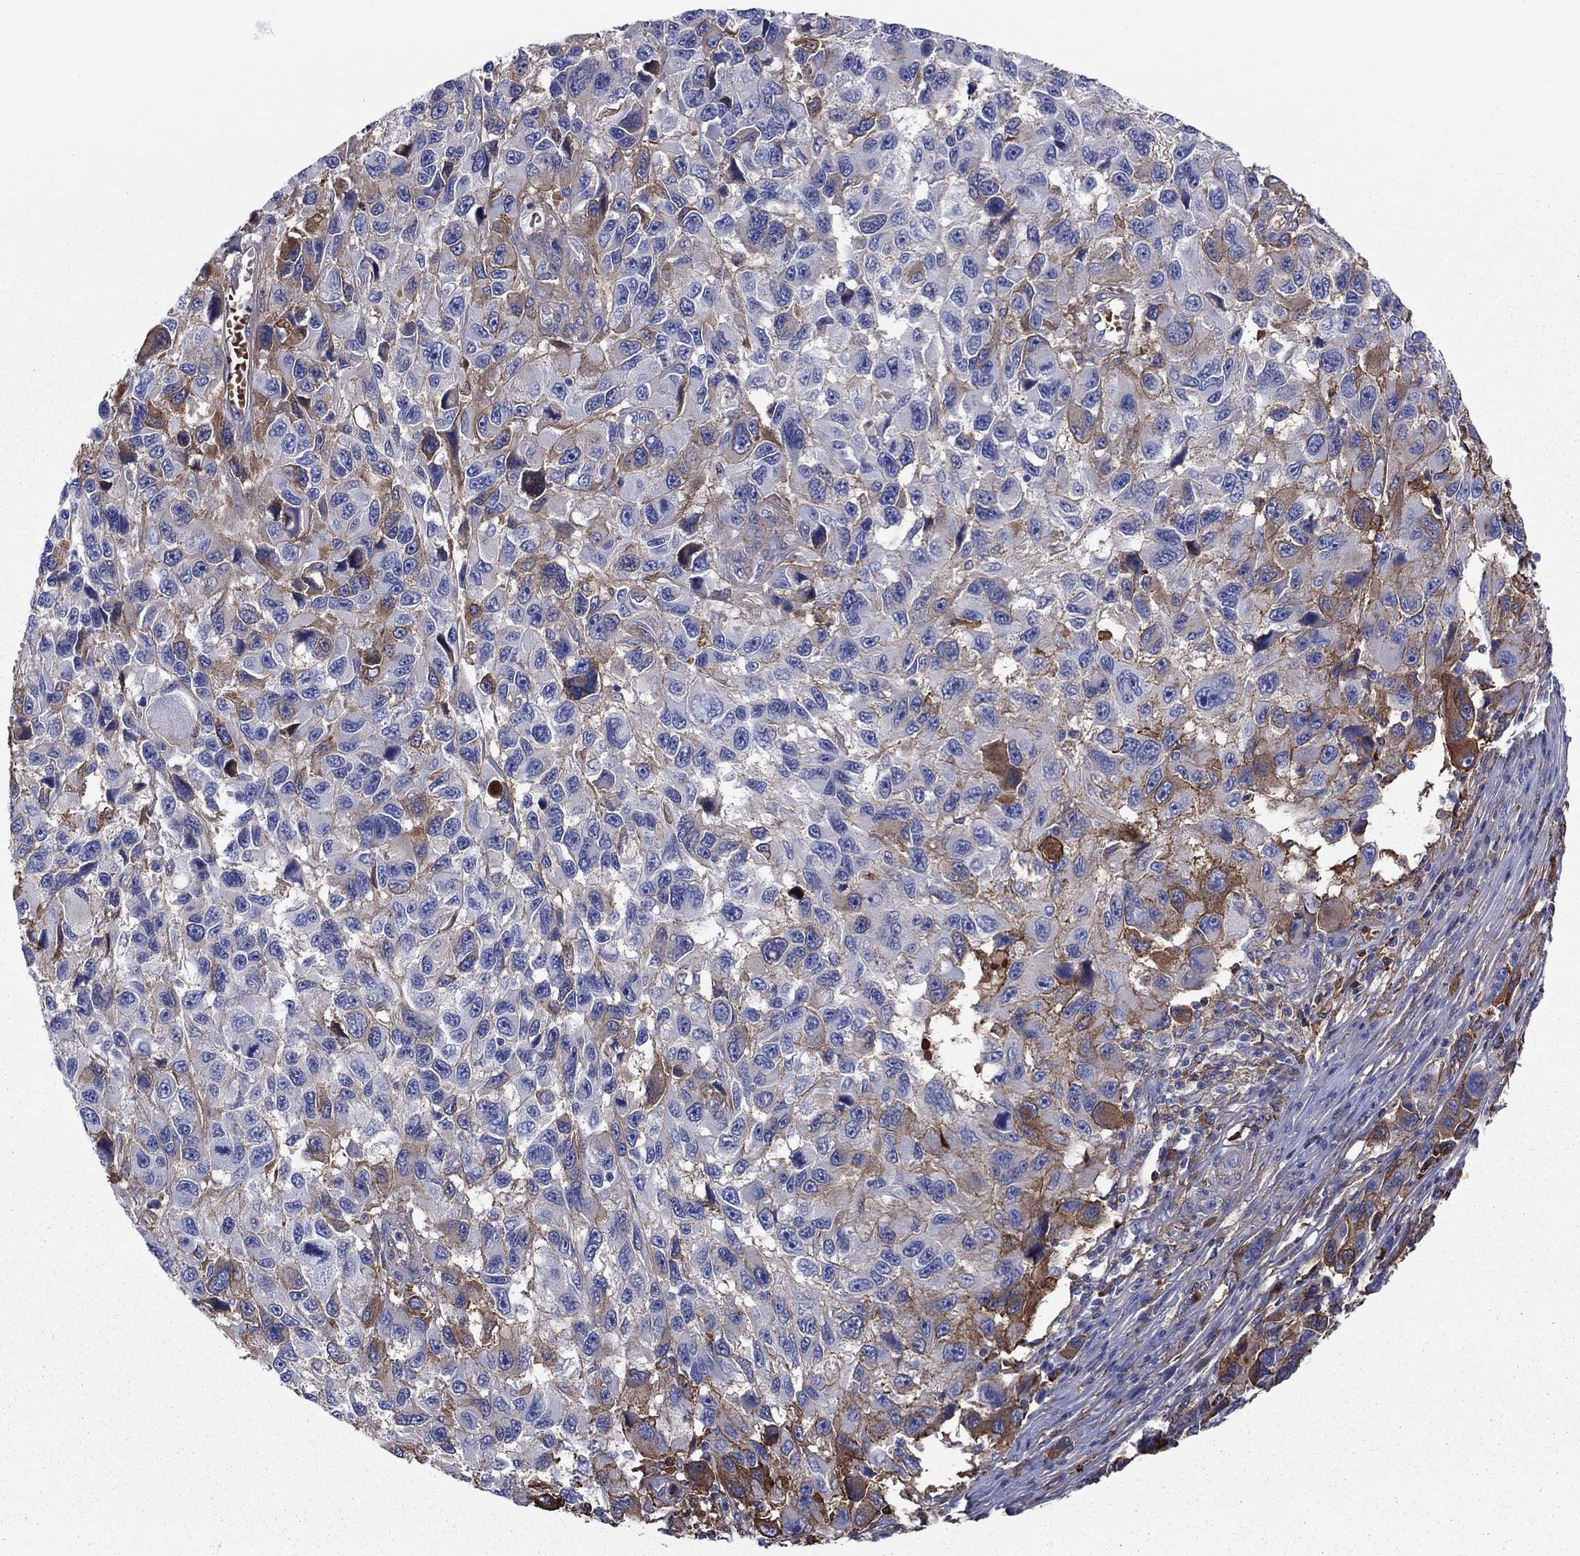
{"staining": {"intensity": "strong", "quantity": "<25%", "location": "cytoplasmic/membranous"}, "tissue": "melanoma", "cell_type": "Tumor cells", "image_type": "cancer", "snomed": [{"axis": "morphology", "description": "Malignant melanoma, NOS"}, {"axis": "topography", "description": "Skin"}], "caption": "Malignant melanoma stained with a brown dye demonstrates strong cytoplasmic/membranous positive staining in approximately <25% of tumor cells.", "gene": "HPX", "patient": {"sex": "male", "age": 53}}